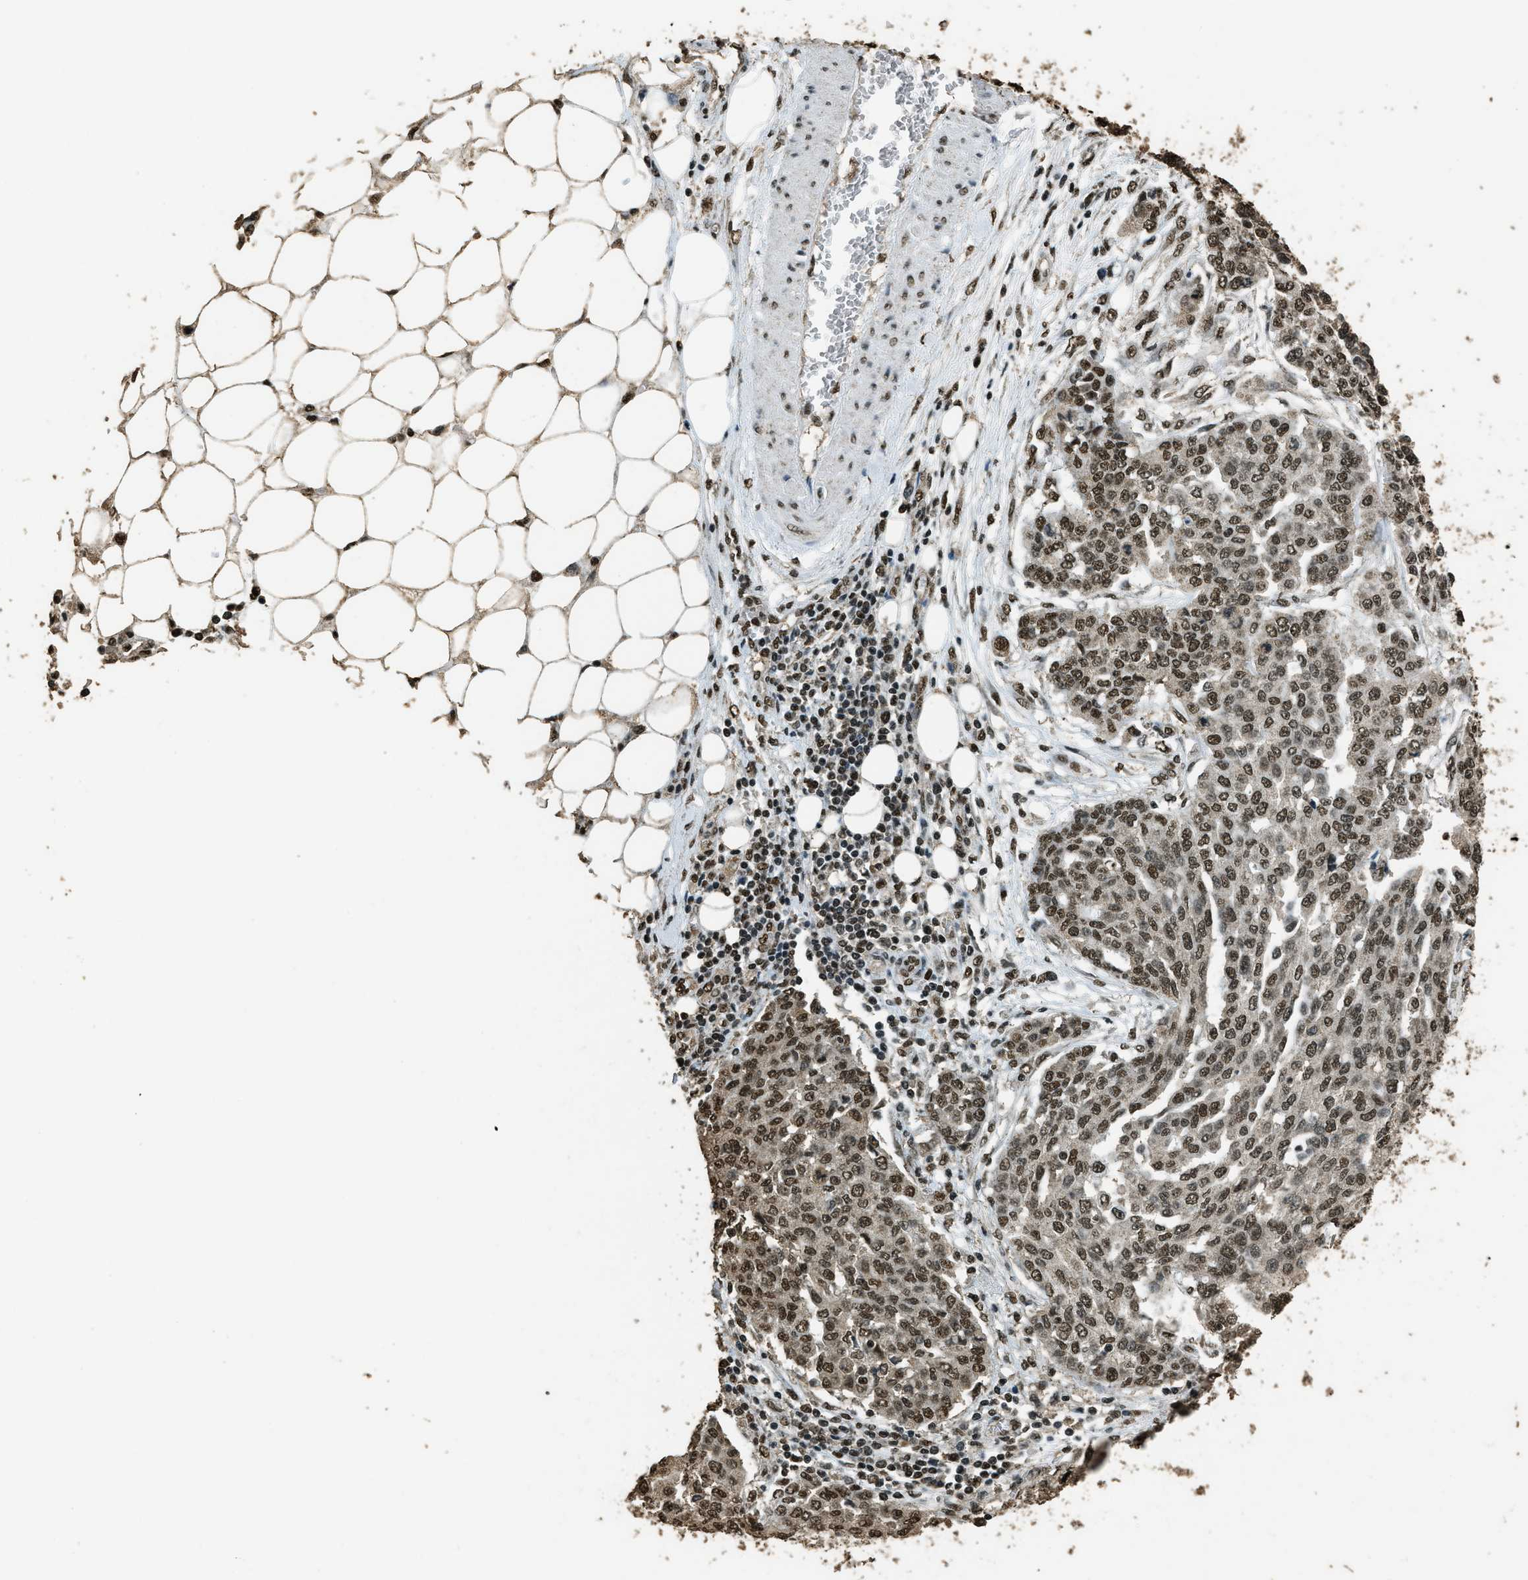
{"staining": {"intensity": "moderate", "quantity": ">75%", "location": "nuclear"}, "tissue": "ovarian cancer", "cell_type": "Tumor cells", "image_type": "cancer", "snomed": [{"axis": "morphology", "description": "Cystadenocarcinoma, serous, NOS"}, {"axis": "topography", "description": "Soft tissue"}, {"axis": "topography", "description": "Ovary"}], "caption": "The immunohistochemical stain shows moderate nuclear expression in tumor cells of ovarian serous cystadenocarcinoma tissue. The staining is performed using DAB brown chromogen to label protein expression. The nuclei are counter-stained blue using hematoxylin.", "gene": "MYB", "patient": {"sex": "female", "age": 57}}